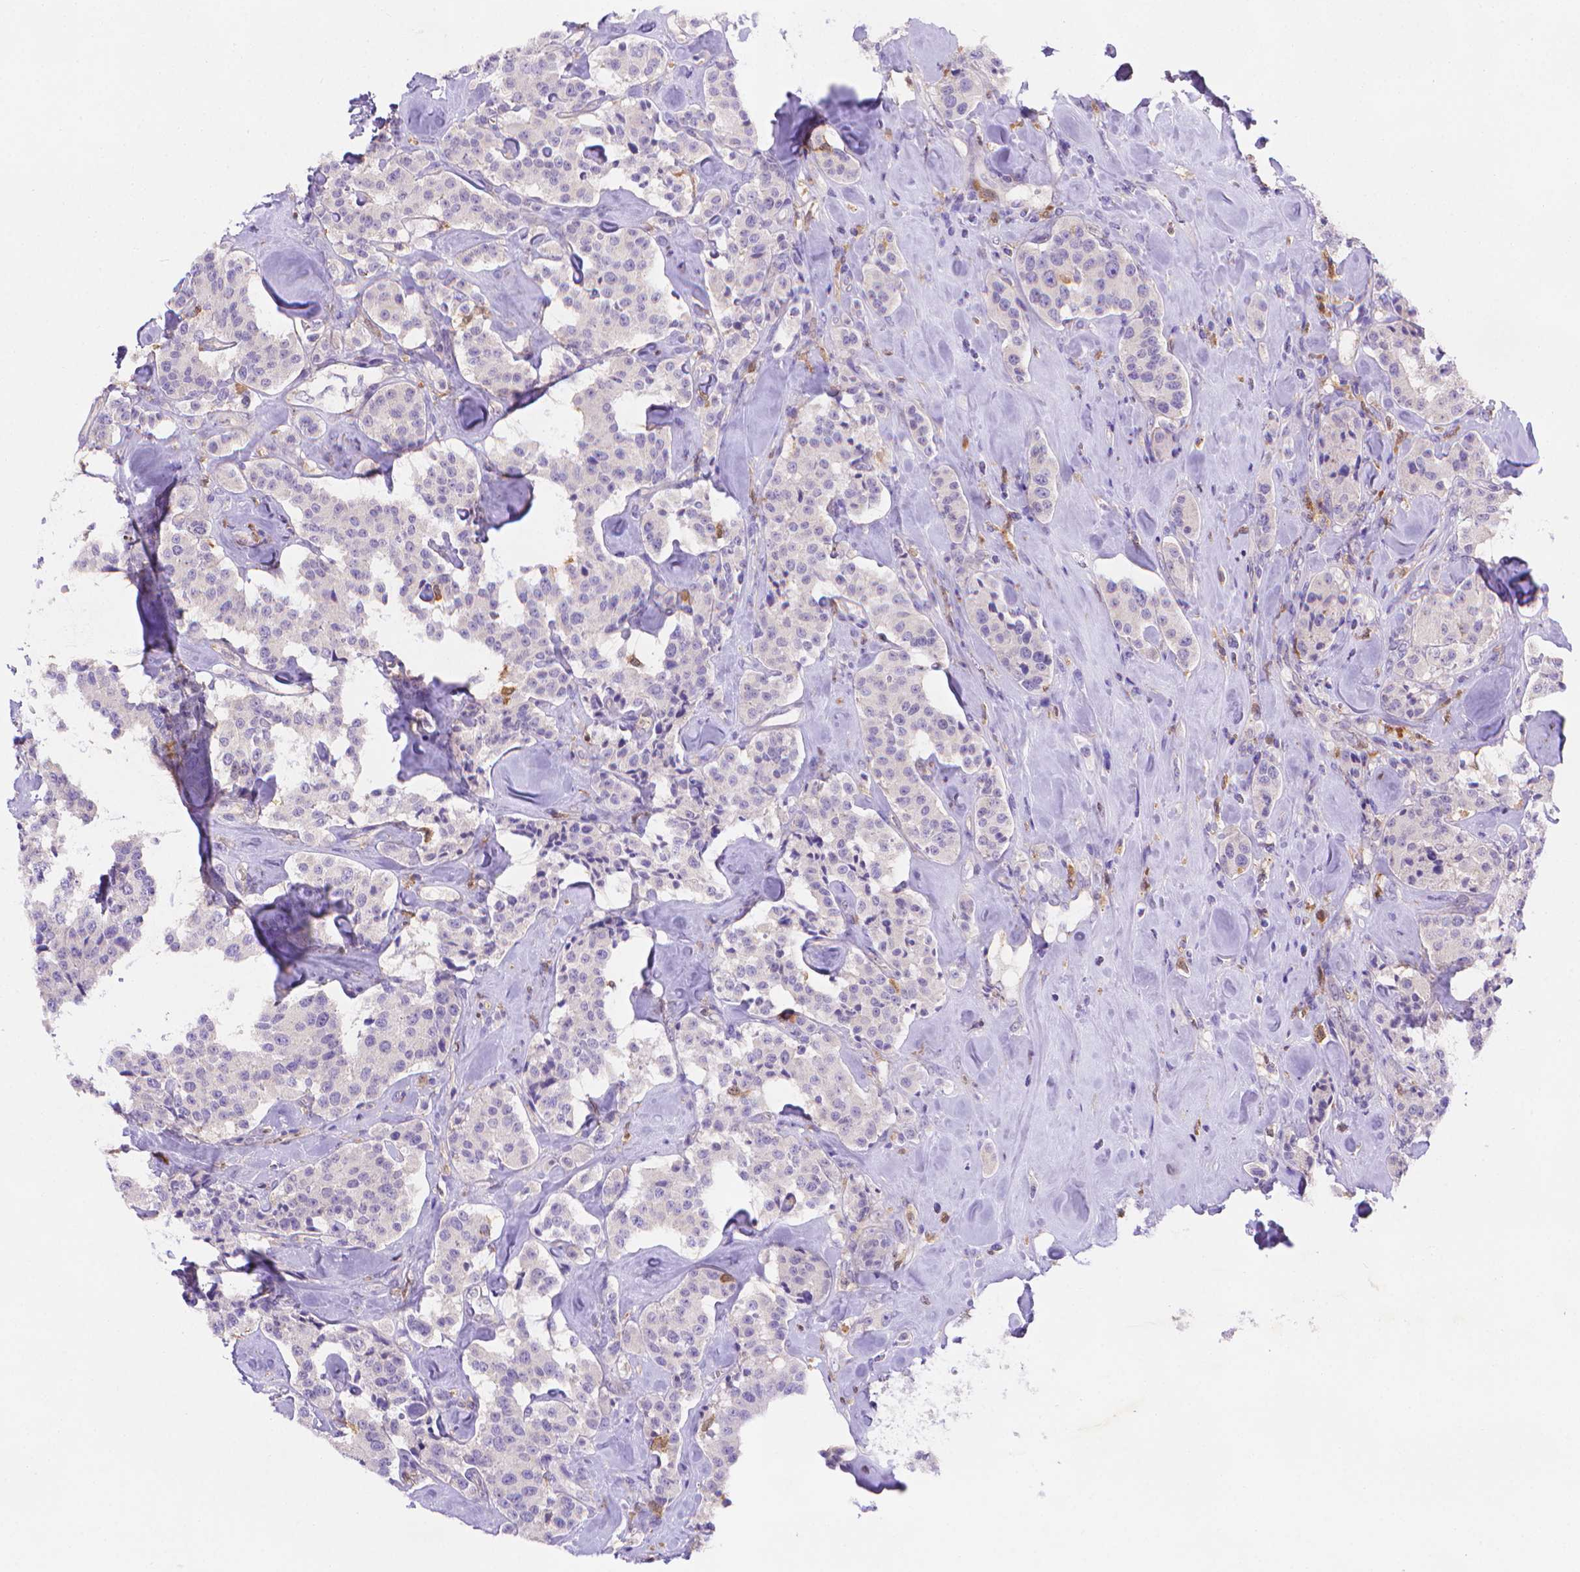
{"staining": {"intensity": "negative", "quantity": "none", "location": "none"}, "tissue": "carcinoid", "cell_type": "Tumor cells", "image_type": "cancer", "snomed": [{"axis": "morphology", "description": "Carcinoid, malignant, NOS"}, {"axis": "topography", "description": "Pancreas"}], "caption": "High magnification brightfield microscopy of malignant carcinoid stained with DAB (3,3'-diaminobenzidine) (brown) and counterstained with hematoxylin (blue): tumor cells show no significant staining. (Brightfield microscopy of DAB immunohistochemistry (IHC) at high magnification).", "gene": "FGD2", "patient": {"sex": "male", "age": 41}}